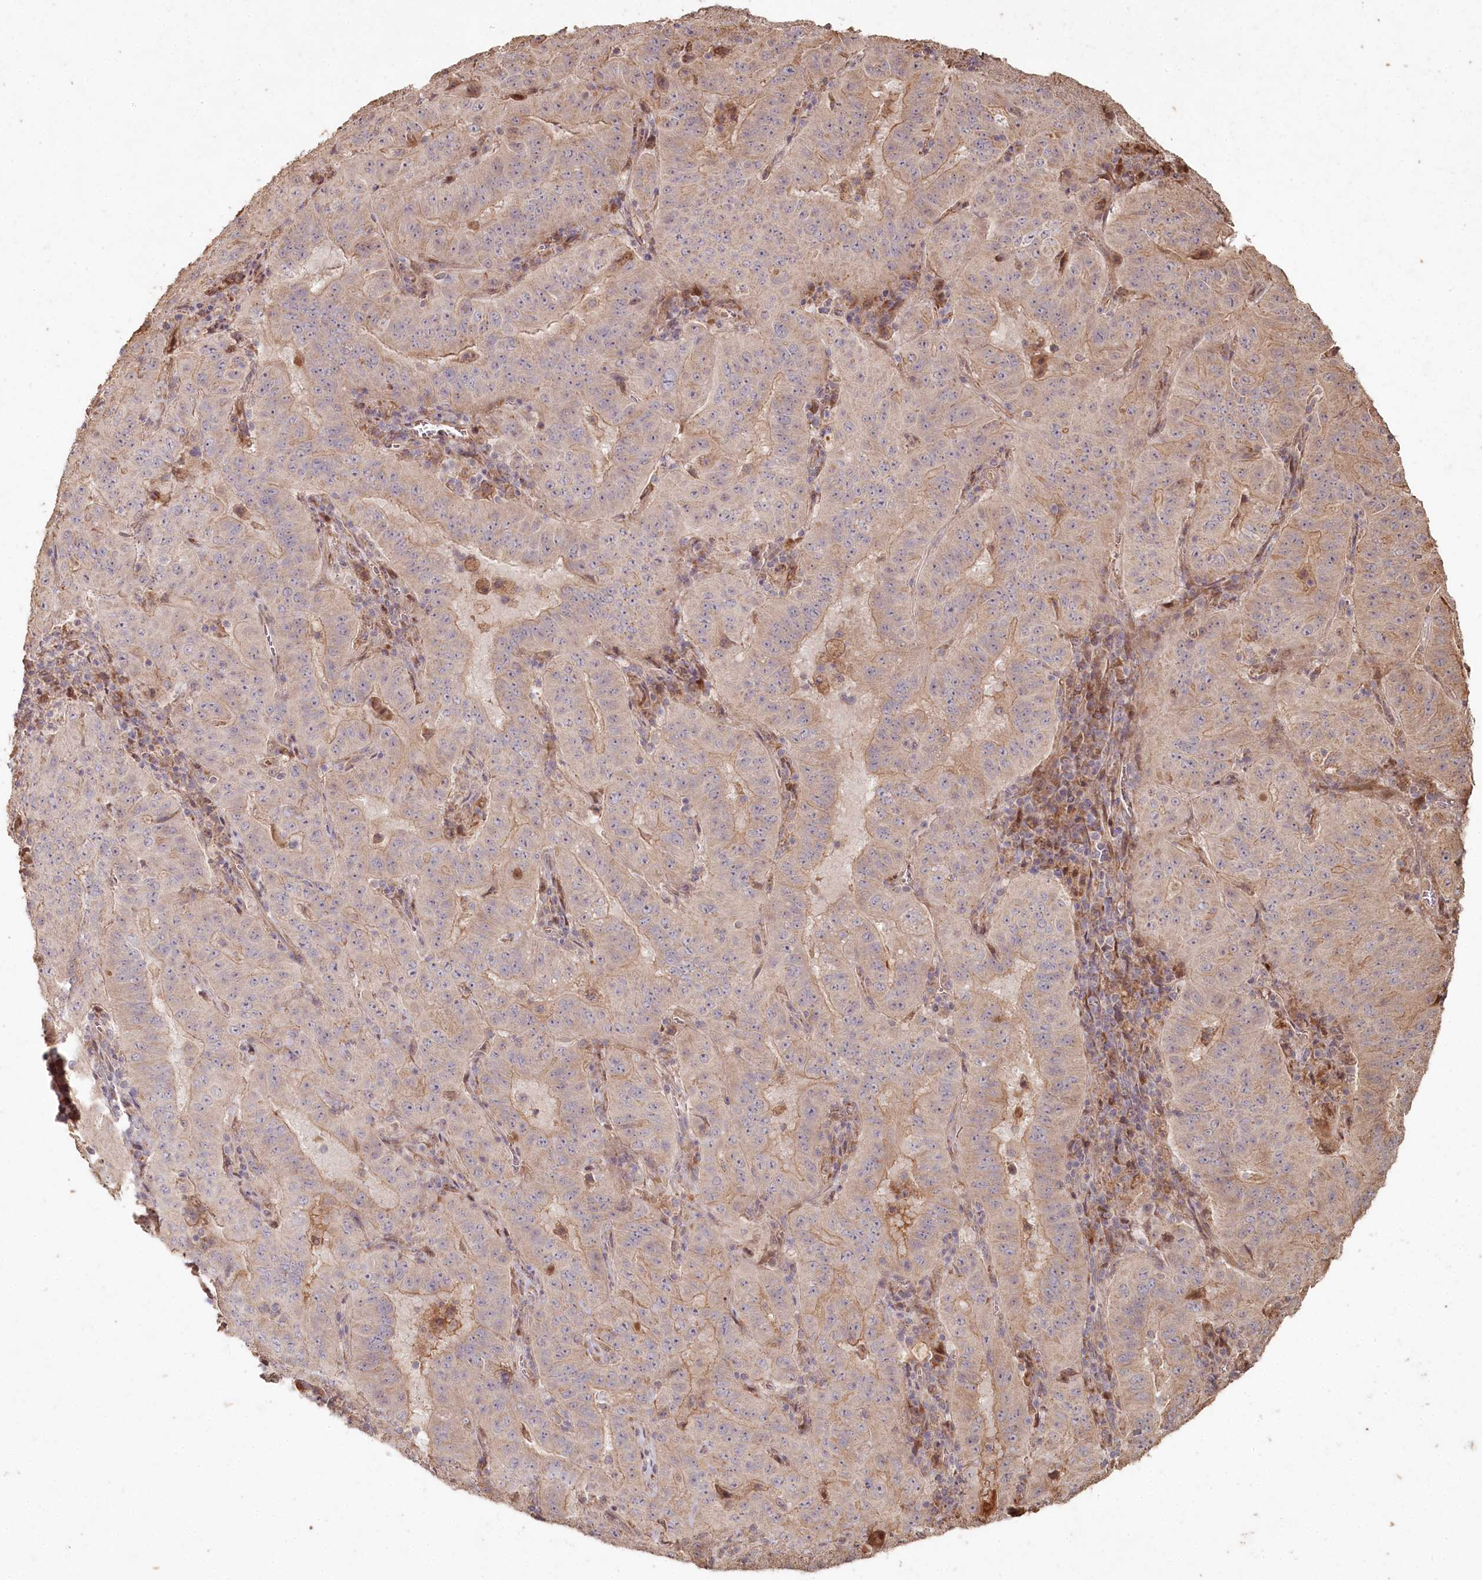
{"staining": {"intensity": "moderate", "quantity": "25%-75%", "location": "cytoplasmic/membranous"}, "tissue": "pancreatic cancer", "cell_type": "Tumor cells", "image_type": "cancer", "snomed": [{"axis": "morphology", "description": "Adenocarcinoma, NOS"}, {"axis": "topography", "description": "Pancreas"}], "caption": "About 25%-75% of tumor cells in pancreatic cancer (adenocarcinoma) reveal moderate cytoplasmic/membranous protein staining as visualized by brown immunohistochemical staining.", "gene": "HAL", "patient": {"sex": "male", "age": 63}}